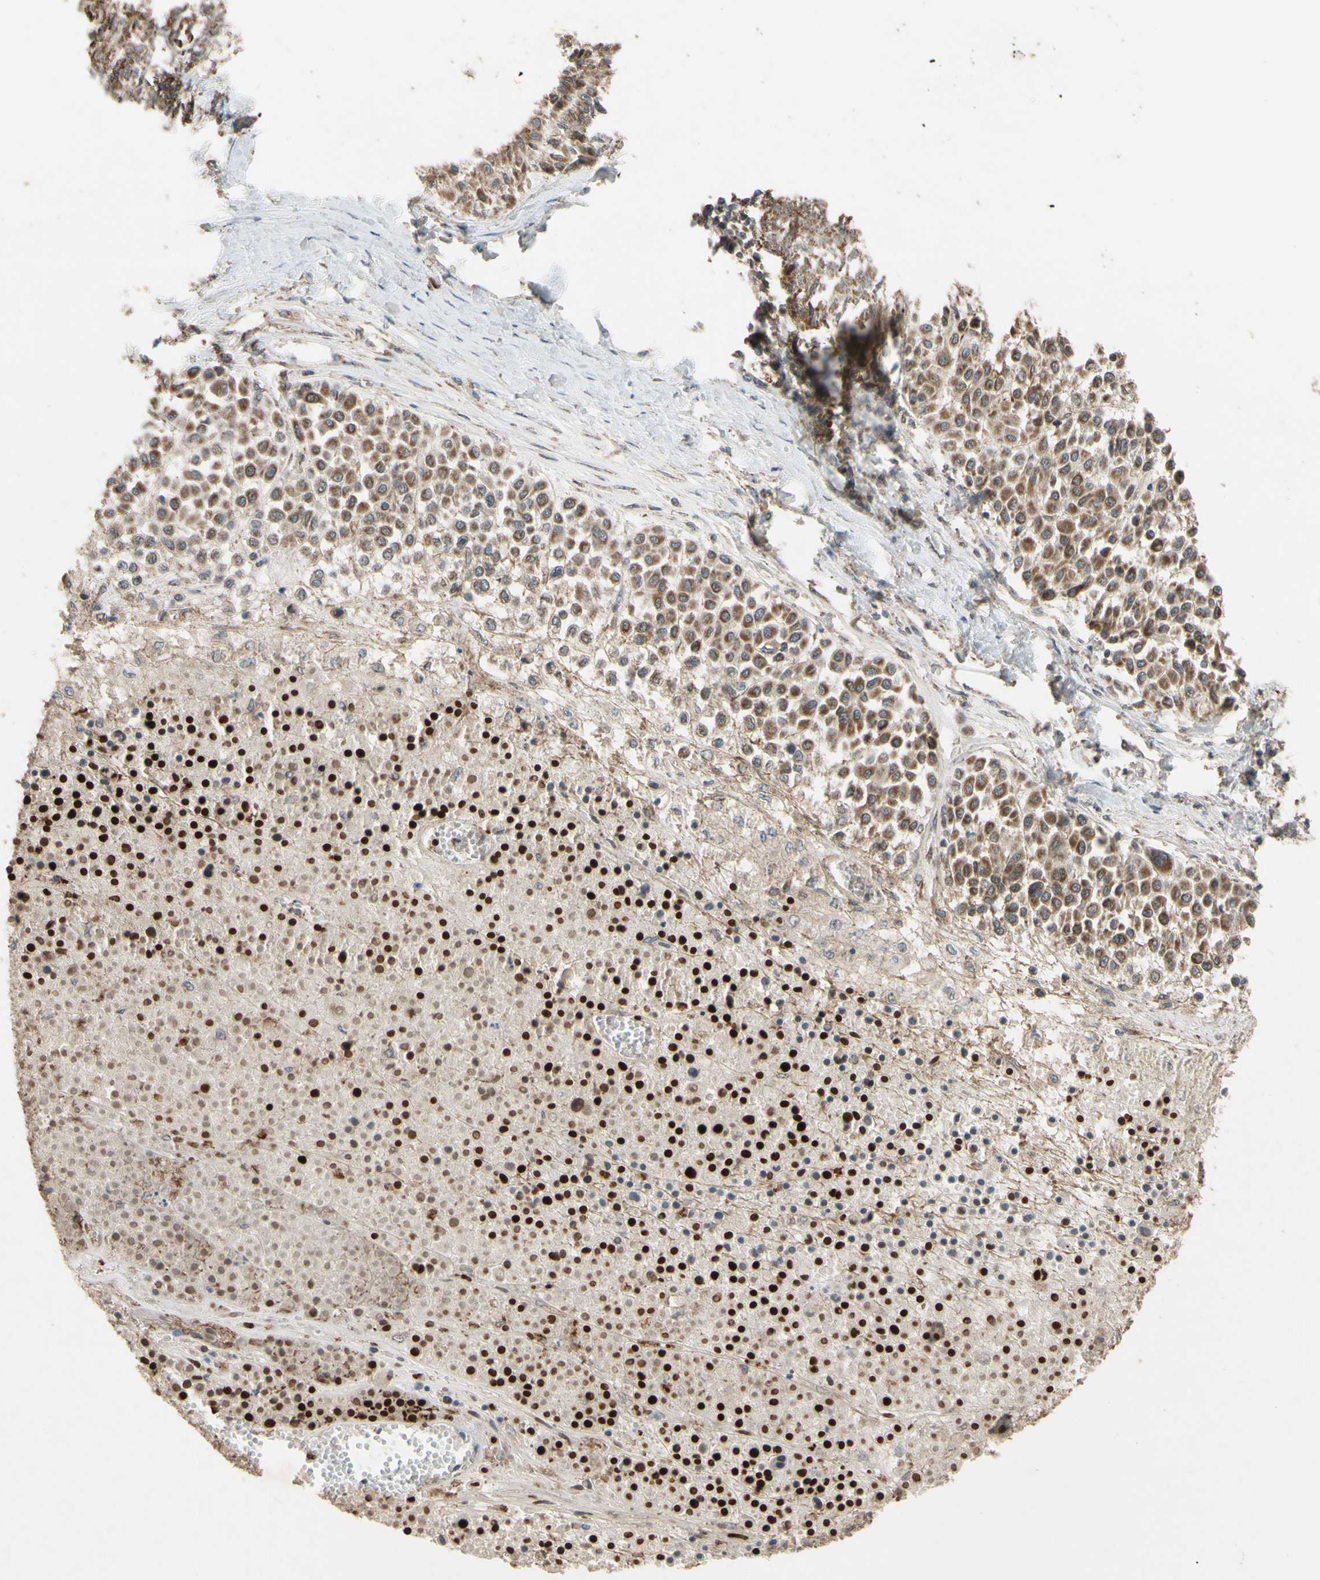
{"staining": {"intensity": "moderate", "quantity": ">75%", "location": "cytoplasmic/membranous"}, "tissue": "melanoma", "cell_type": "Tumor cells", "image_type": "cancer", "snomed": [{"axis": "morphology", "description": "Malignant melanoma, Metastatic site"}, {"axis": "topography", "description": "Soft tissue"}], "caption": "Approximately >75% of tumor cells in human malignant melanoma (metastatic site) reveal moderate cytoplasmic/membranous protein expression as visualized by brown immunohistochemical staining.", "gene": "CD164", "patient": {"sex": "male", "age": 41}}